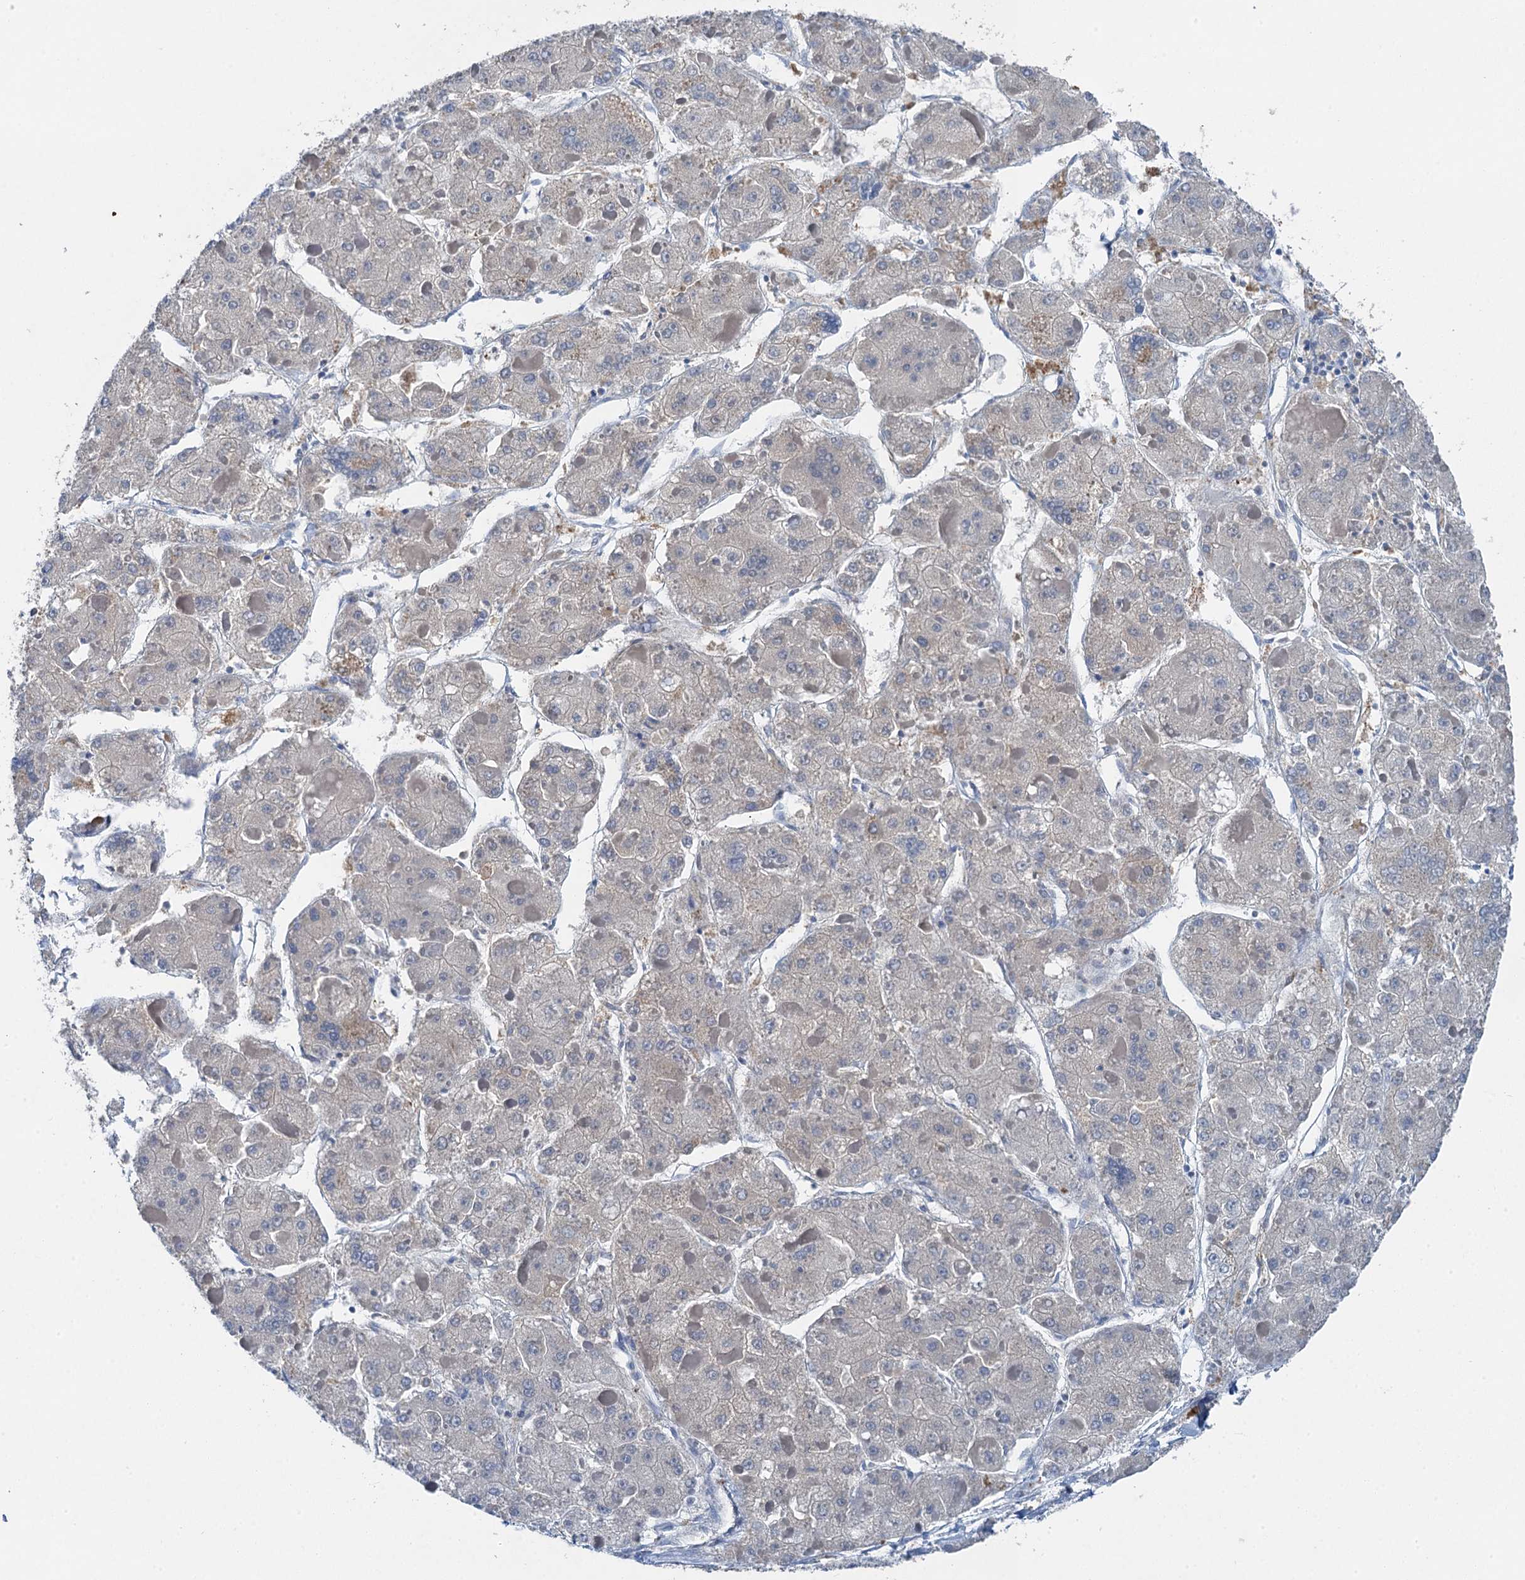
{"staining": {"intensity": "negative", "quantity": "none", "location": "none"}, "tissue": "liver cancer", "cell_type": "Tumor cells", "image_type": "cancer", "snomed": [{"axis": "morphology", "description": "Carcinoma, Hepatocellular, NOS"}, {"axis": "topography", "description": "Liver"}], "caption": "Image shows no significant protein staining in tumor cells of liver cancer.", "gene": "OTOA", "patient": {"sex": "female", "age": 73}}